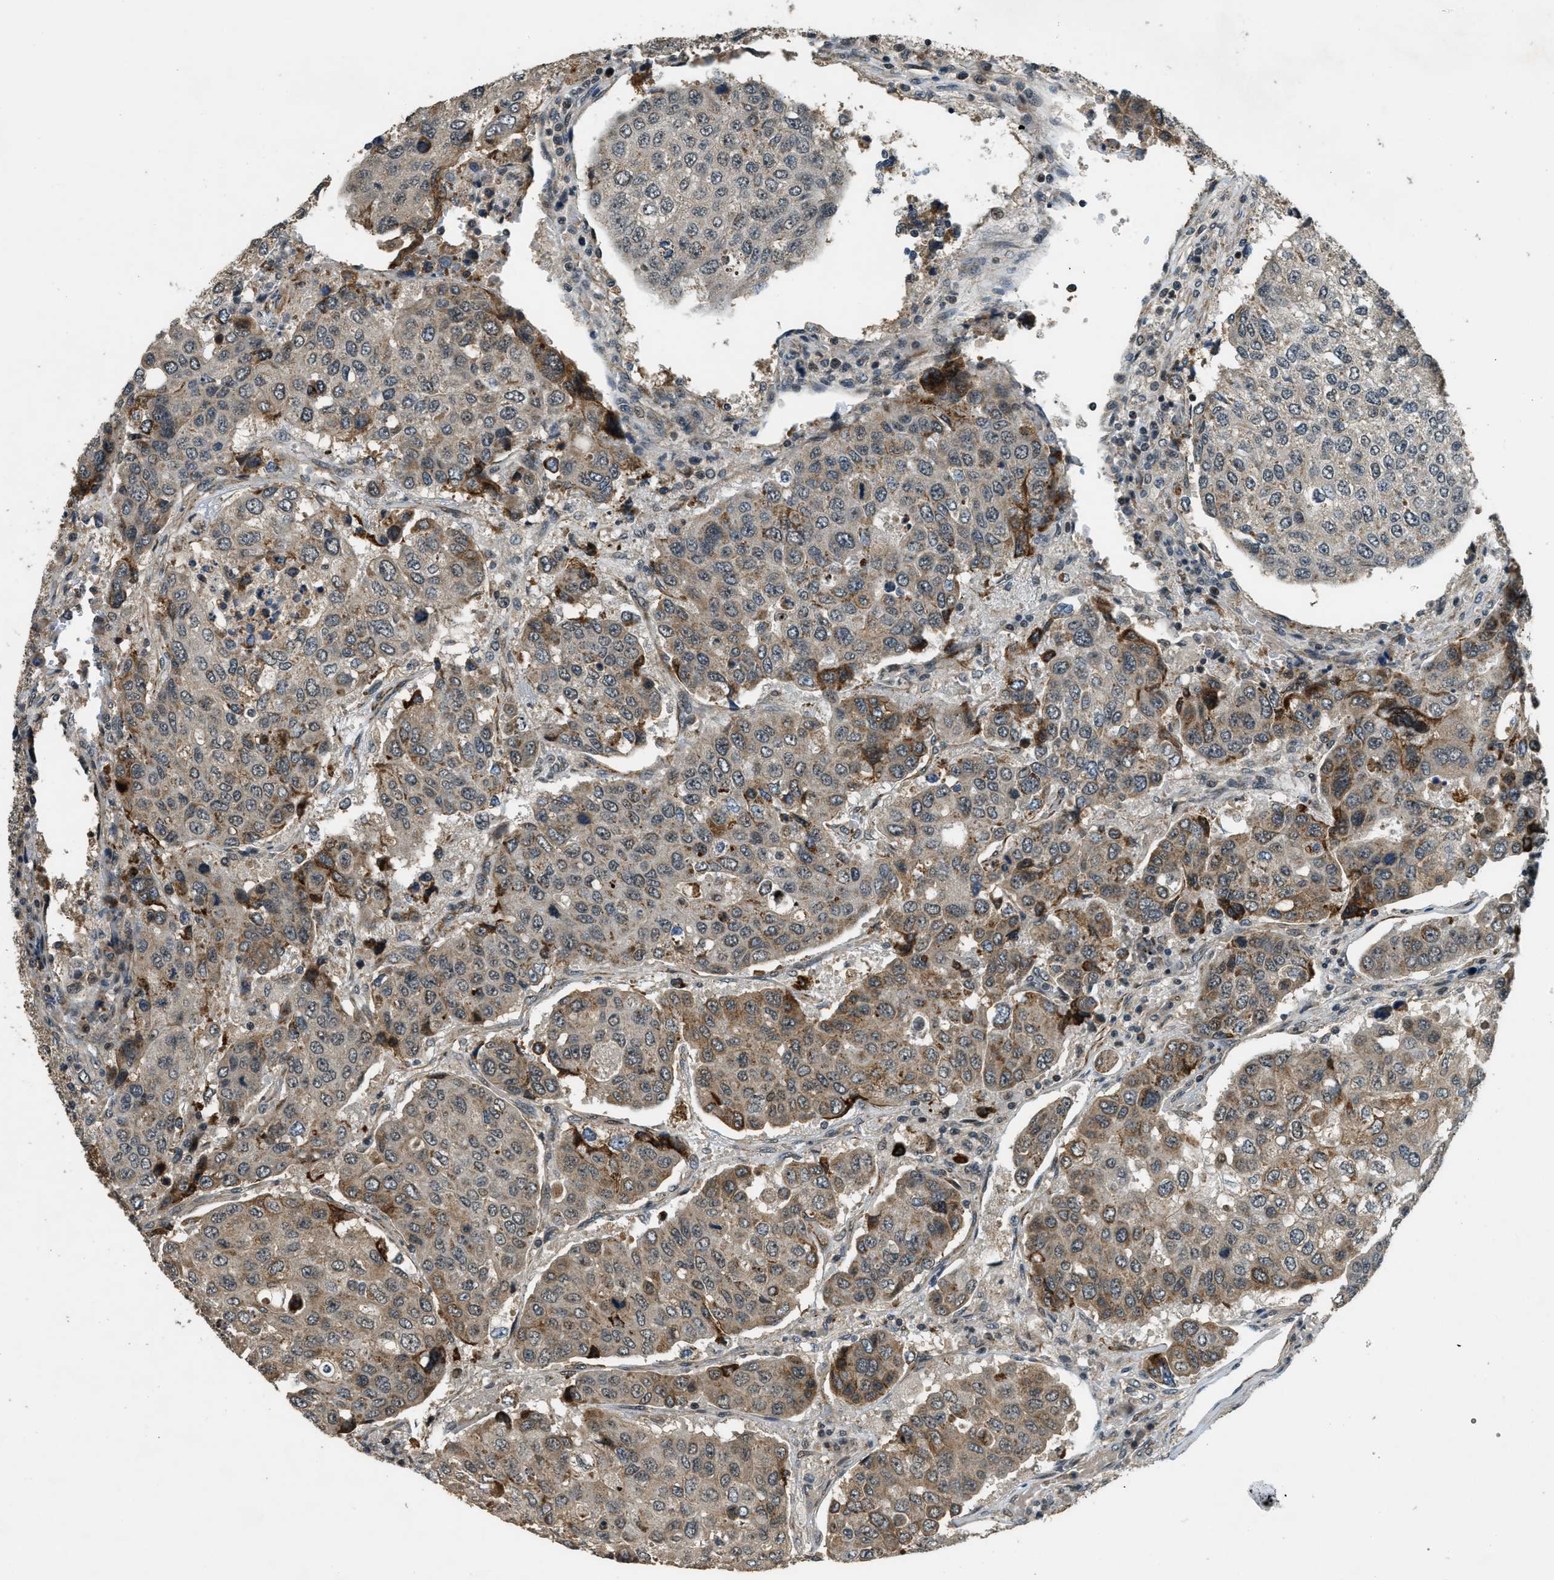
{"staining": {"intensity": "weak", "quantity": ">75%", "location": "cytoplasmic/membranous,nuclear"}, "tissue": "urothelial cancer", "cell_type": "Tumor cells", "image_type": "cancer", "snomed": [{"axis": "morphology", "description": "Urothelial carcinoma, High grade"}, {"axis": "topography", "description": "Lymph node"}, {"axis": "topography", "description": "Urinary bladder"}], "caption": "High-magnification brightfield microscopy of urothelial carcinoma (high-grade) stained with DAB (3,3'-diaminobenzidine) (brown) and counterstained with hematoxylin (blue). tumor cells exhibit weak cytoplasmic/membranous and nuclear staining is present in about>75% of cells.", "gene": "MED21", "patient": {"sex": "male", "age": 51}}